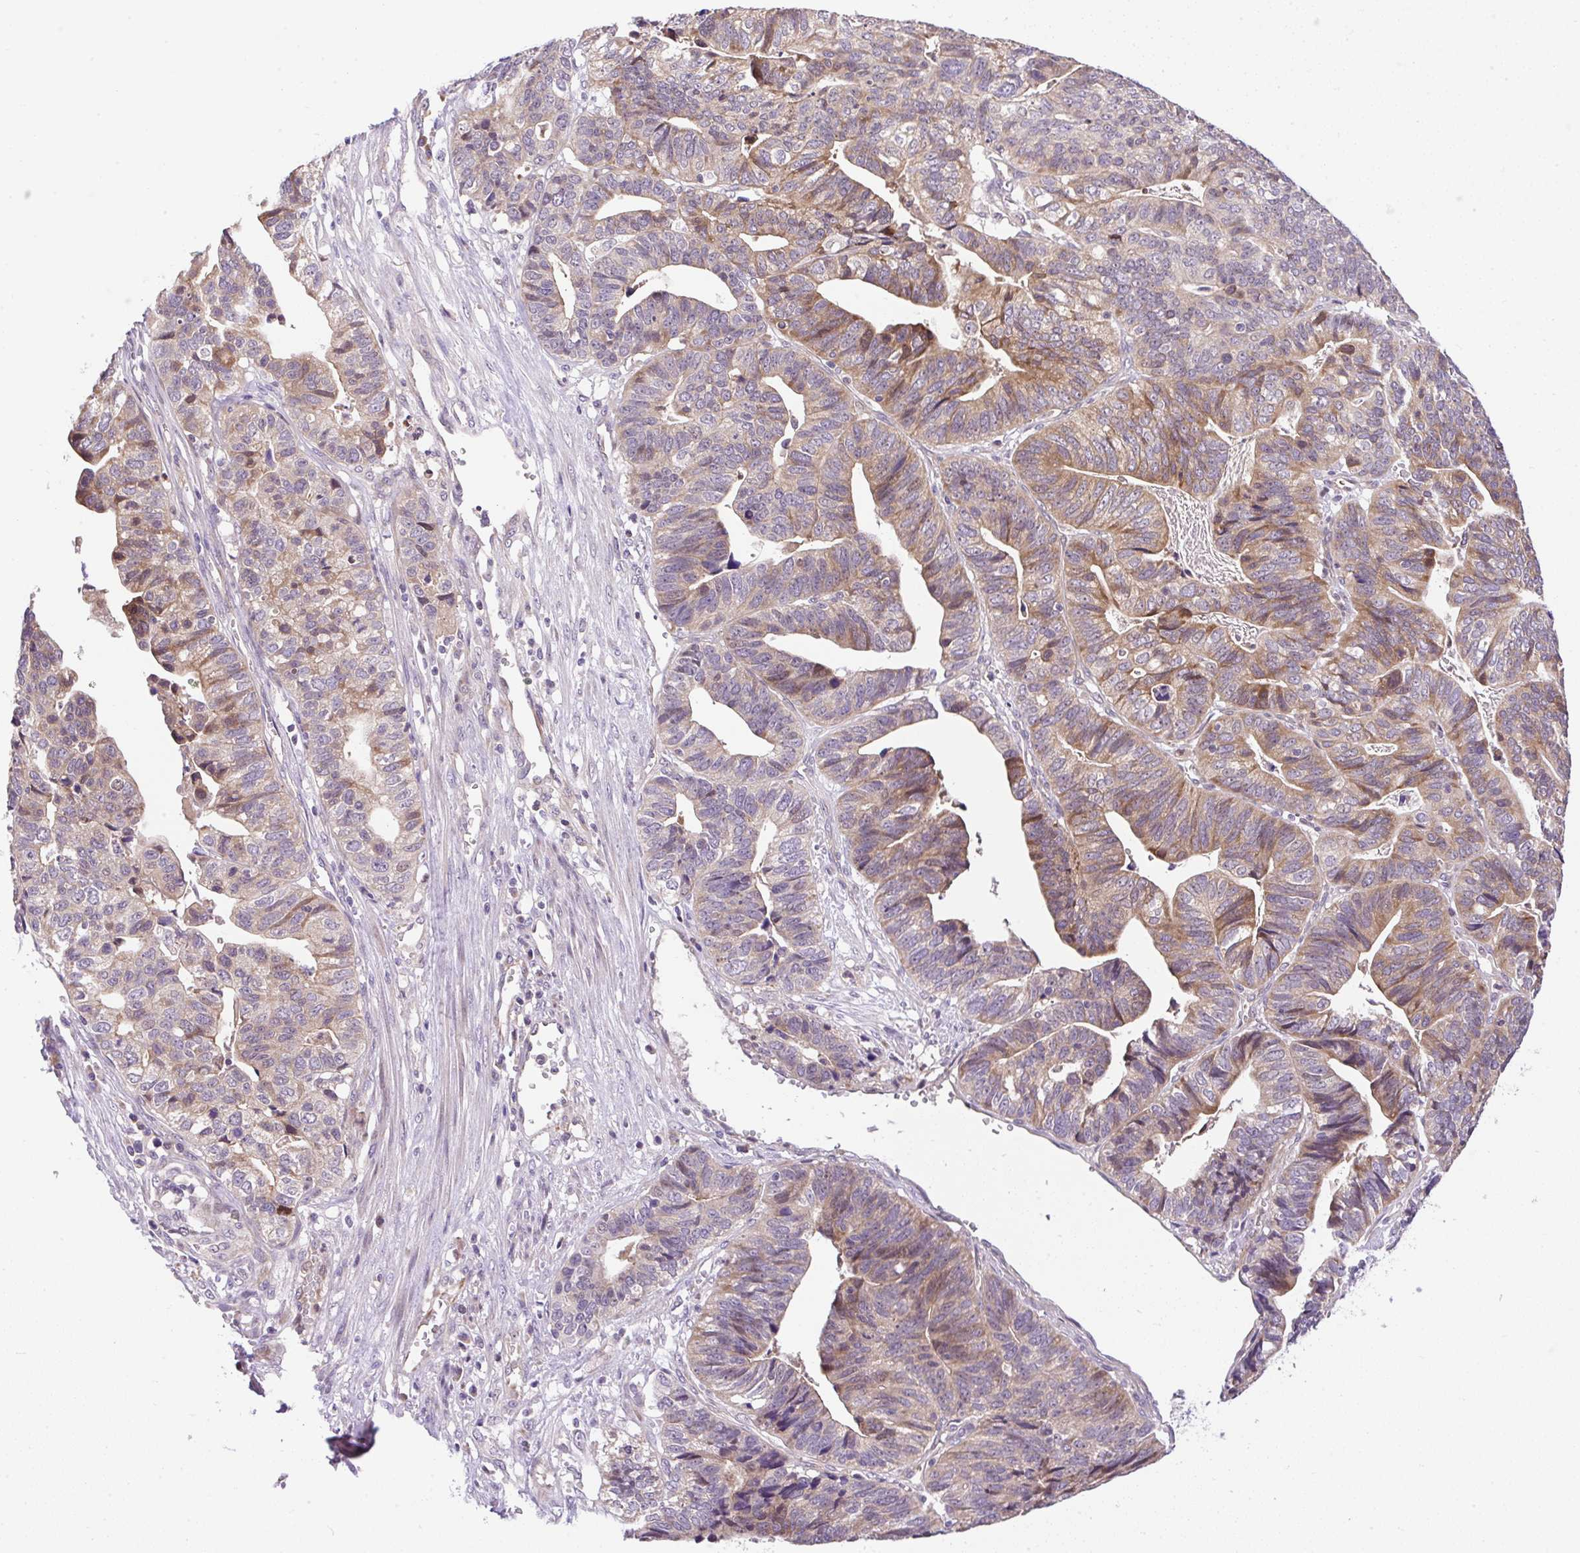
{"staining": {"intensity": "moderate", "quantity": "25%-75%", "location": "cytoplasmic/membranous"}, "tissue": "stomach cancer", "cell_type": "Tumor cells", "image_type": "cancer", "snomed": [{"axis": "morphology", "description": "Adenocarcinoma, NOS"}, {"axis": "topography", "description": "Stomach, upper"}], "caption": "An image of stomach cancer stained for a protein shows moderate cytoplasmic/membranous brown staining in tumor cells. (DAB = brown stain, brightfield microscopy at high magnification).", "gene": "CHIA", "patient": {"sex": "female", "age": 67}}